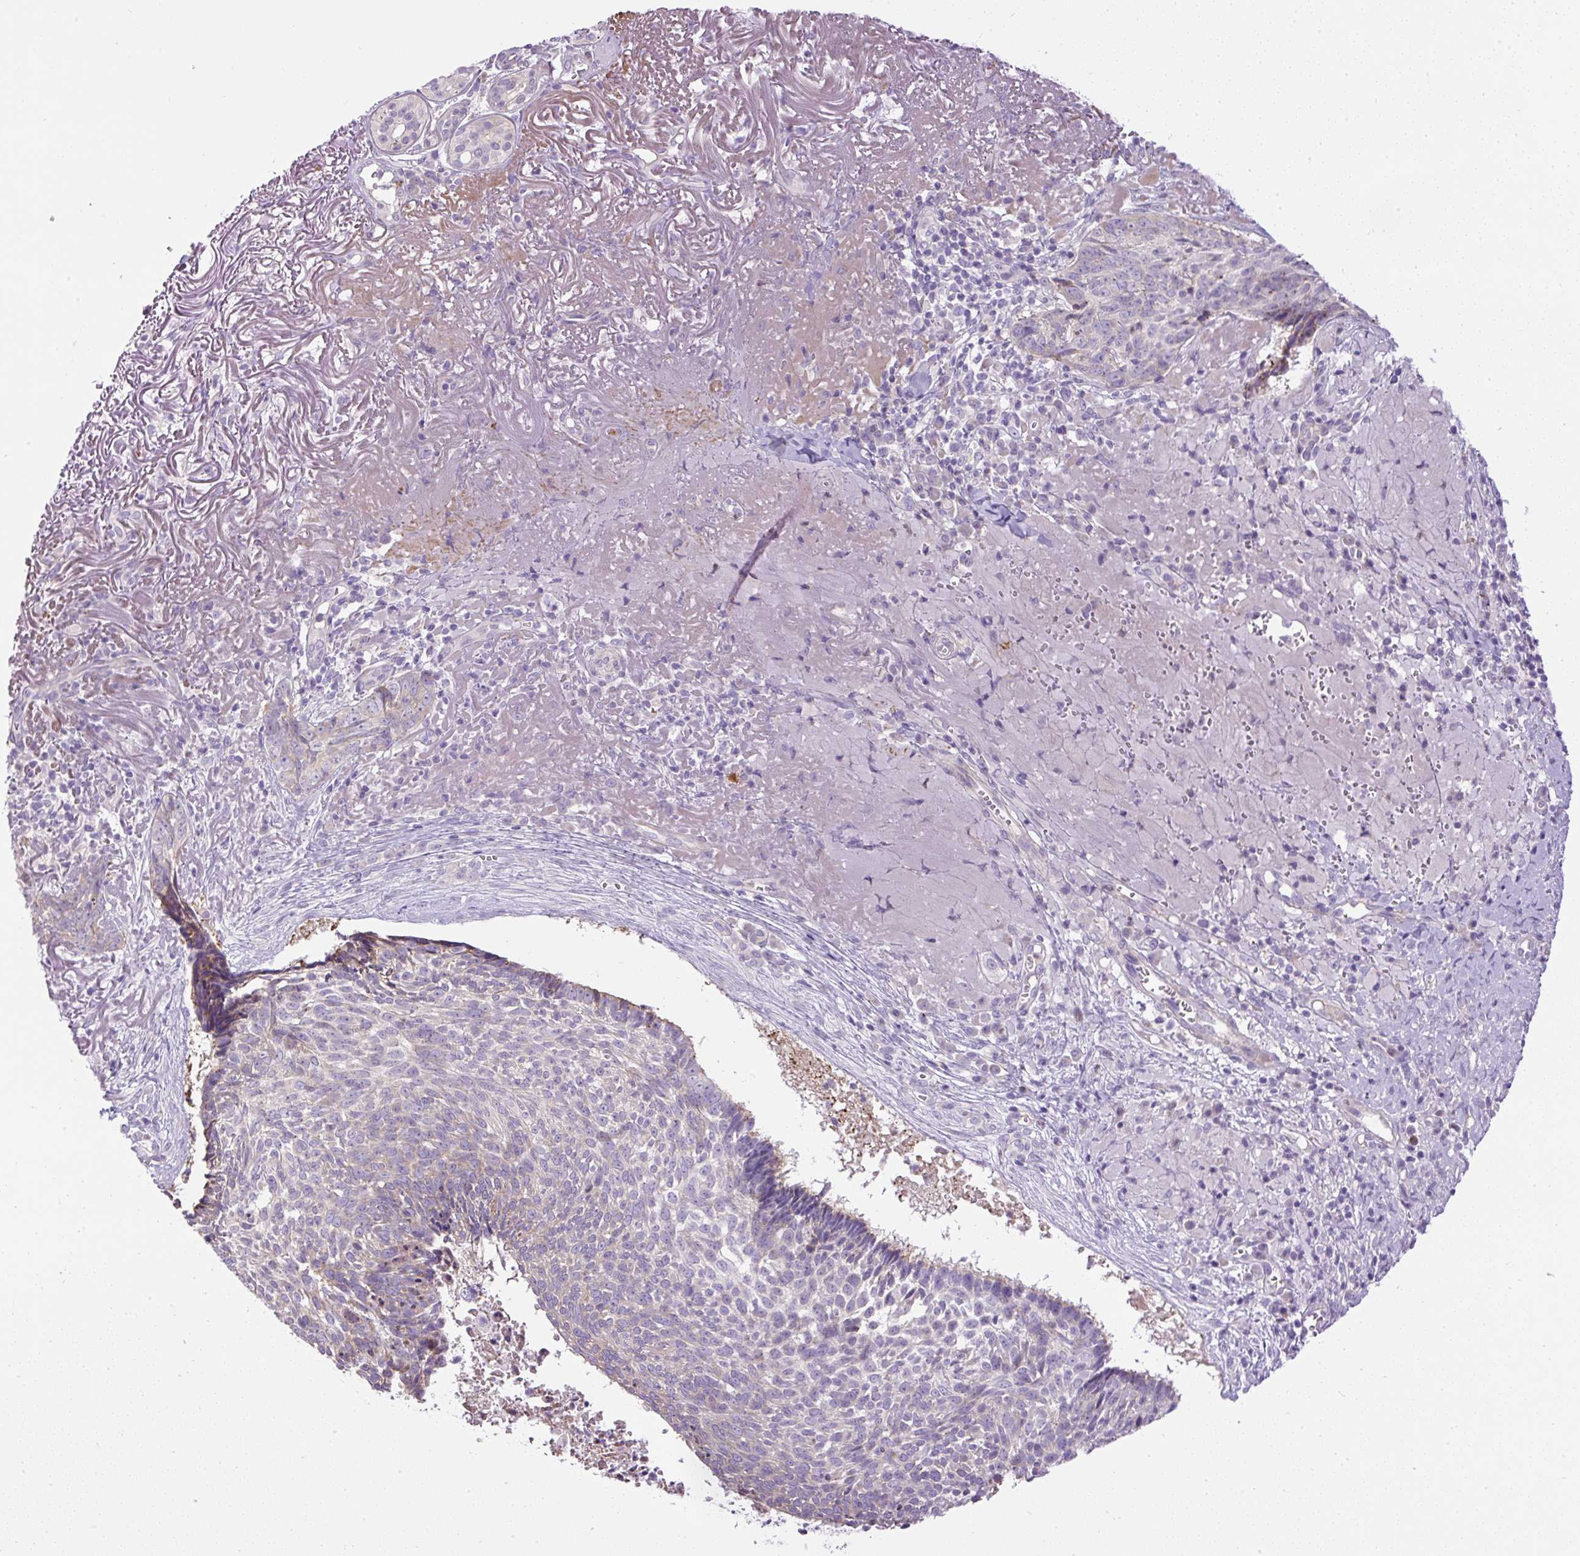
{"staining": {"intensity": "negative", "quantity": "none", "location": "none"}, "tissue": "skin cancer", "cell_type": "Tumor cells", "image_type": "cancer", "snomed": [{"axis": "morphology", "description": "Basal cell carcinoma"}, {"axis": "topography", "description": "Skin"}, {"axis": "topography", "description": "Skin of face"}], "caption": "There is no significant staining in tumor cells of skin cancer (basal cell carcinoma). Brightfield microscopy of immunohistochemistry stained with DAB (brown) and hematoxylin (blue), captured at high magnification.", "gene": "CFAP47", "patient": {"sex": "female", "age": 95}}